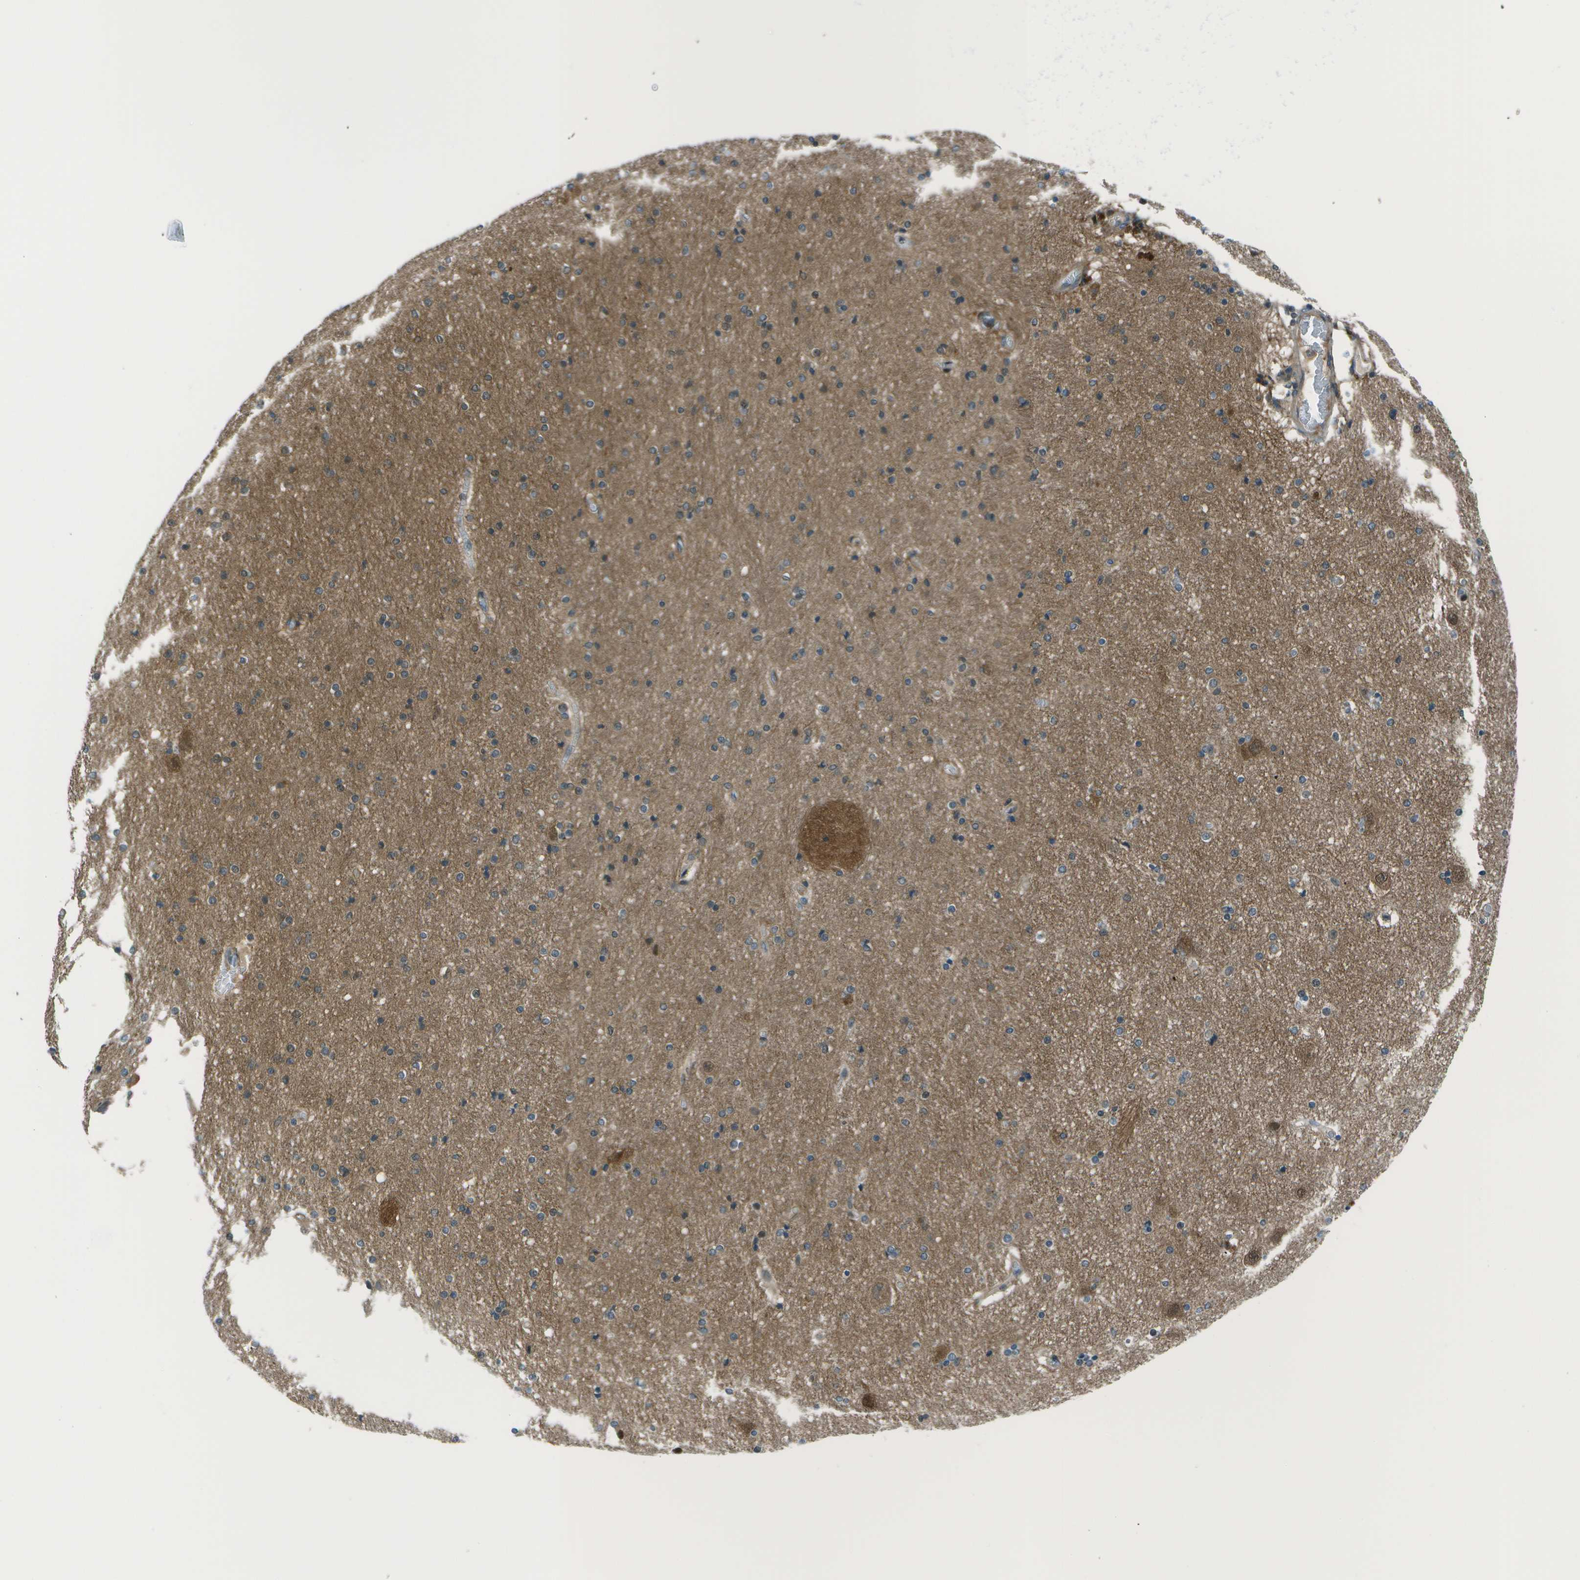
{"staining": {"intensity": "weak", "quantity": "25%-75%", "location": "cytoplasmic/membranous"}, "tissue": "hippocampus", "cell_type": "Glial cells", "image_type": "normal", "snomed": [{"axis": "morphology", "description": "Normal tissue, NOS"}, {"axis": "topography", "description": "Hippocampus"}], "caption": "IHC staining of benign hippocampus, which exhibits low levels of weak cytoplasmic/membranous positivity in about 25%-75% of glial cells indicating weak cytoplasmic/membranous protein expression. The staining was performed using DAB (brown) for protein detection and nuclei were counterstained in hematoxylin (blue).", "gene": "TMEM19", "patient": {"sex": "female", "age": 54}}